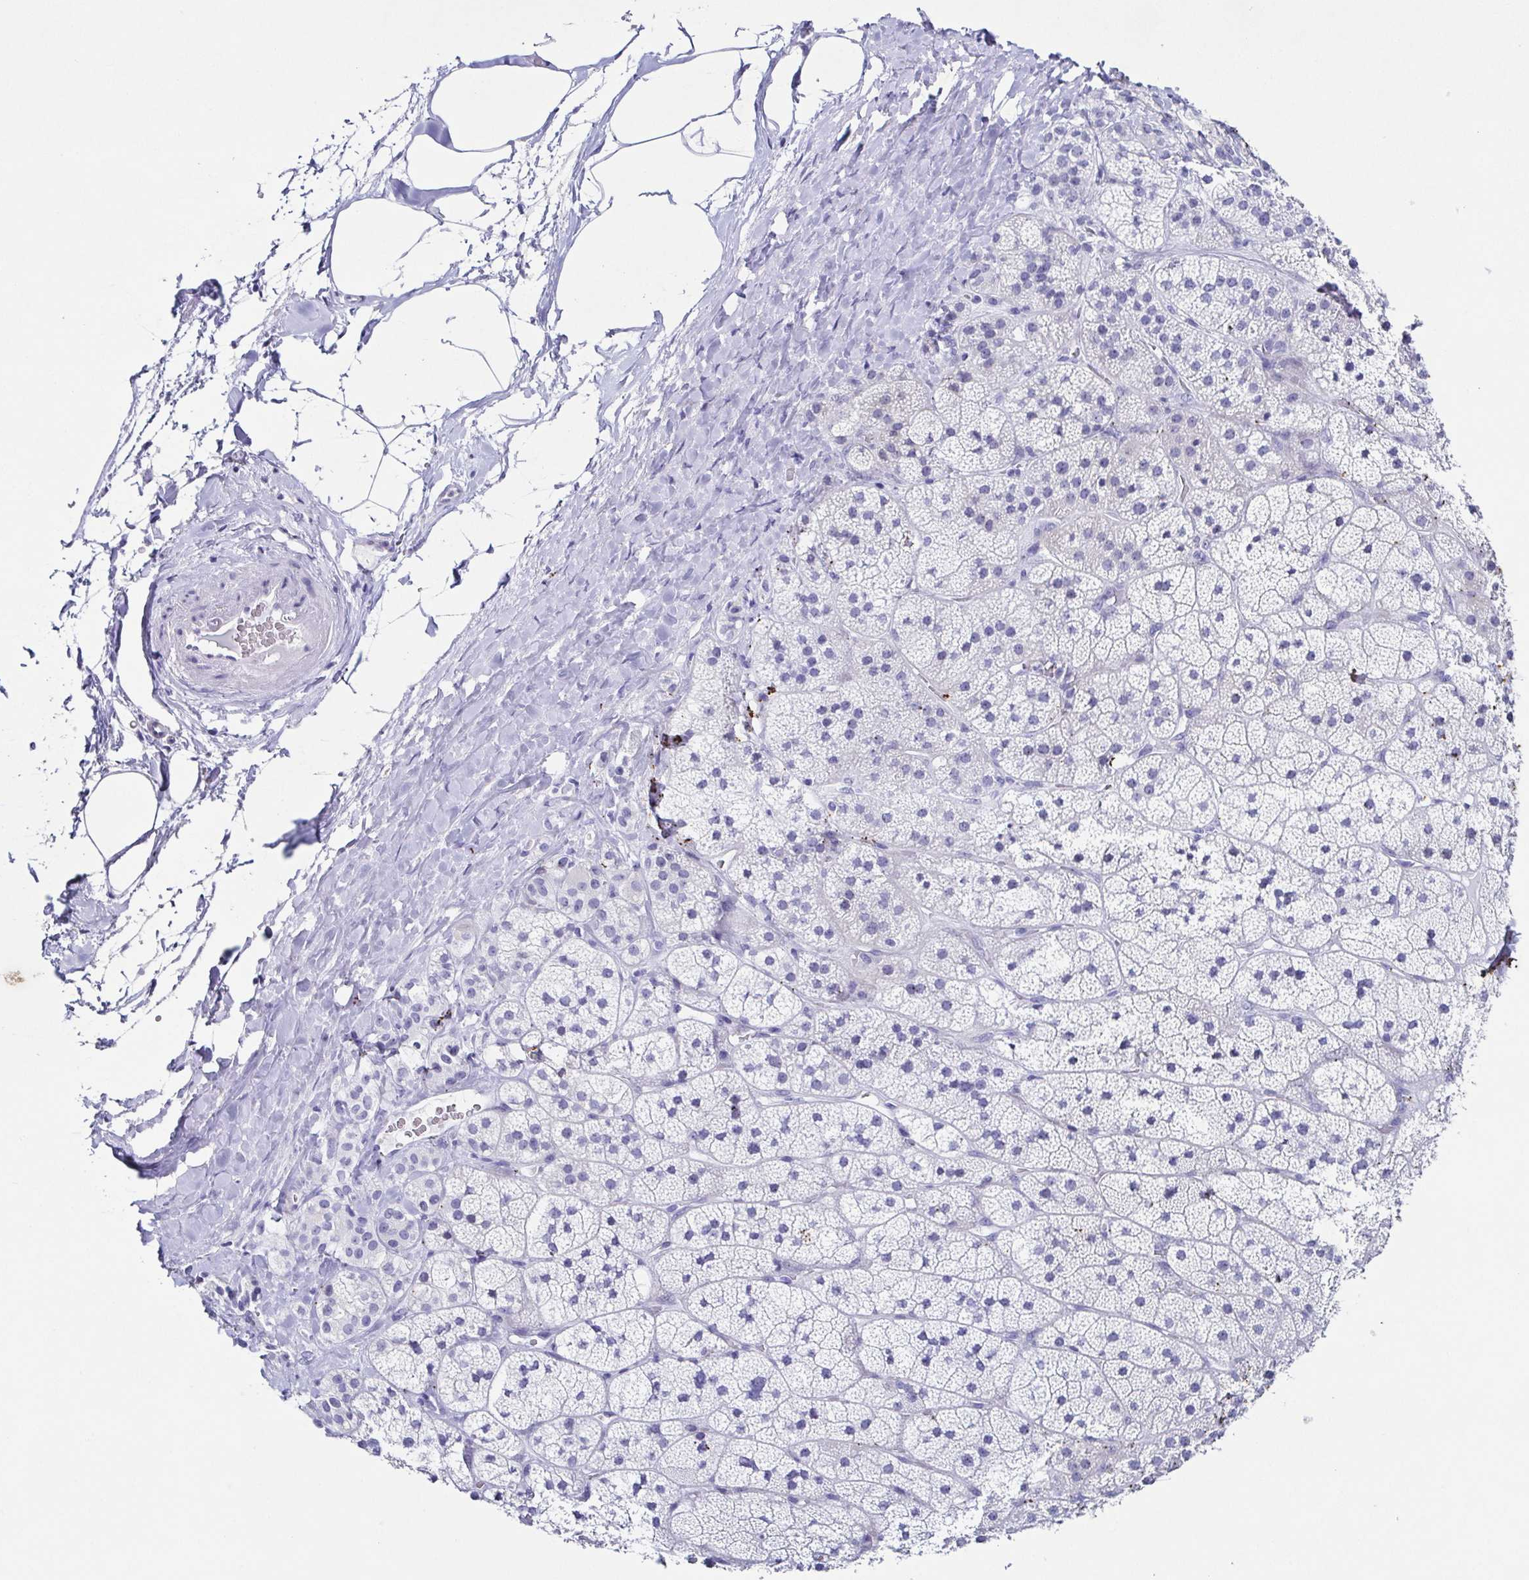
{"staining": {"intensity": "negative", "quantity": "none", "location": "none"}, "tissue": "adrenal gland", "cell_type": "Glandular cells", "image_type": "normal", "snomed": [{"axis": "morphology", "description": "Normal tissue, NOS"}, {"axis": "topography", "description": "Adrenal gland"}], "caption": "IHC histopathology image of unremarkable human adrenal gland stained for a protein (brown), which reveals no staining in glandular cells.", "gene": "TNNT2", "patient": {"sex": "male", "age": 57}}